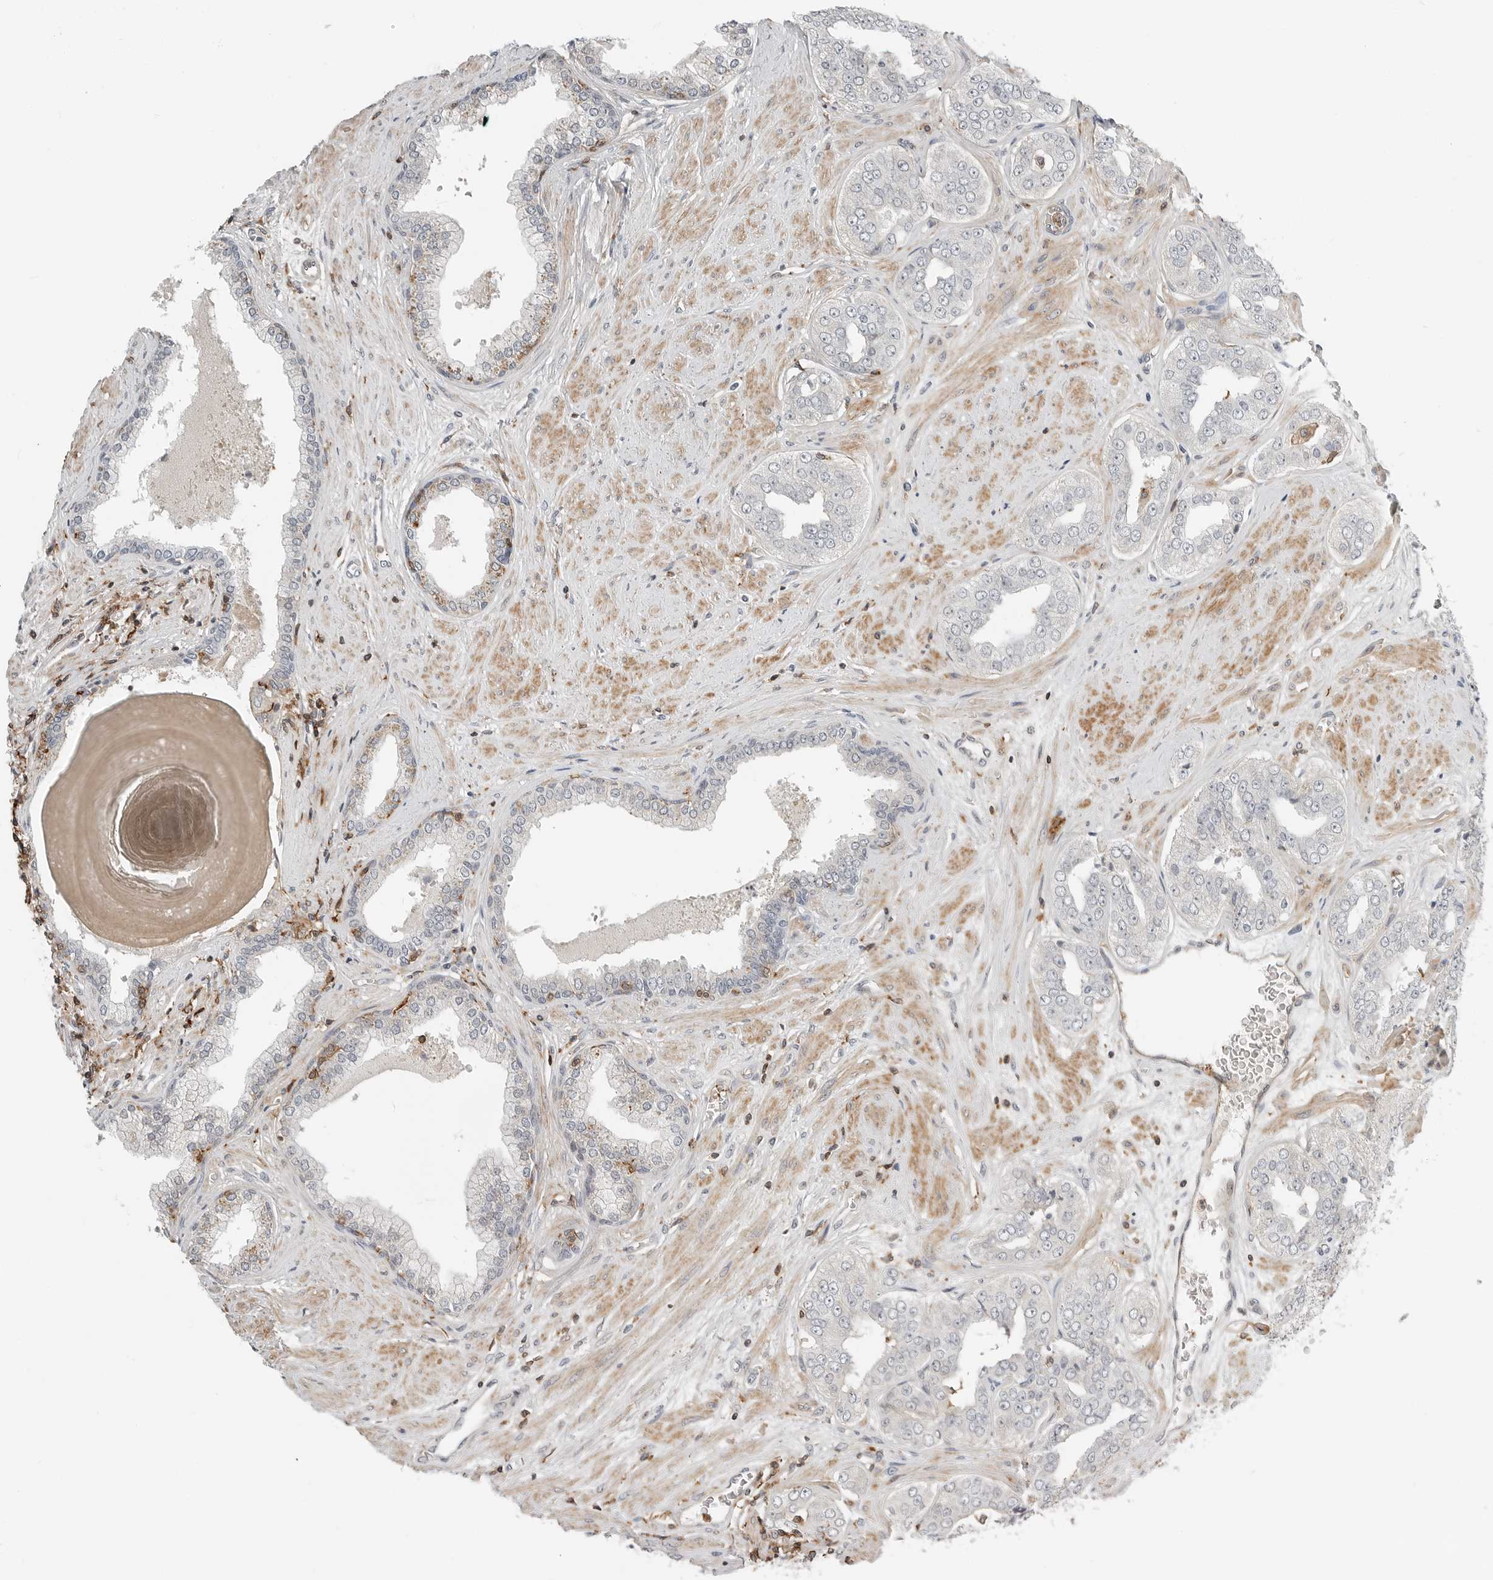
{"staining": {"intensity": "negative", "quantity": "none", "location": "none"}, "tissue": "prostate cancer", "cell_type": "Tumor cells", "image_type": "cancer", "snomed": [{"axis": "morphology", "description": "Adenocarcinoma, High grade"}, {"axis": "topography", "description": "Prostate"}], "caption": "An immunohistochemistry micrograph of prostate cancer (high-grade adenocarcinoma) is shown. There is no staining in tumor cells of prostate cancer (high-grade adenocarcinoma).", "gene": "LEFTY2", "patient": {"sex": "male", "age": 71}}